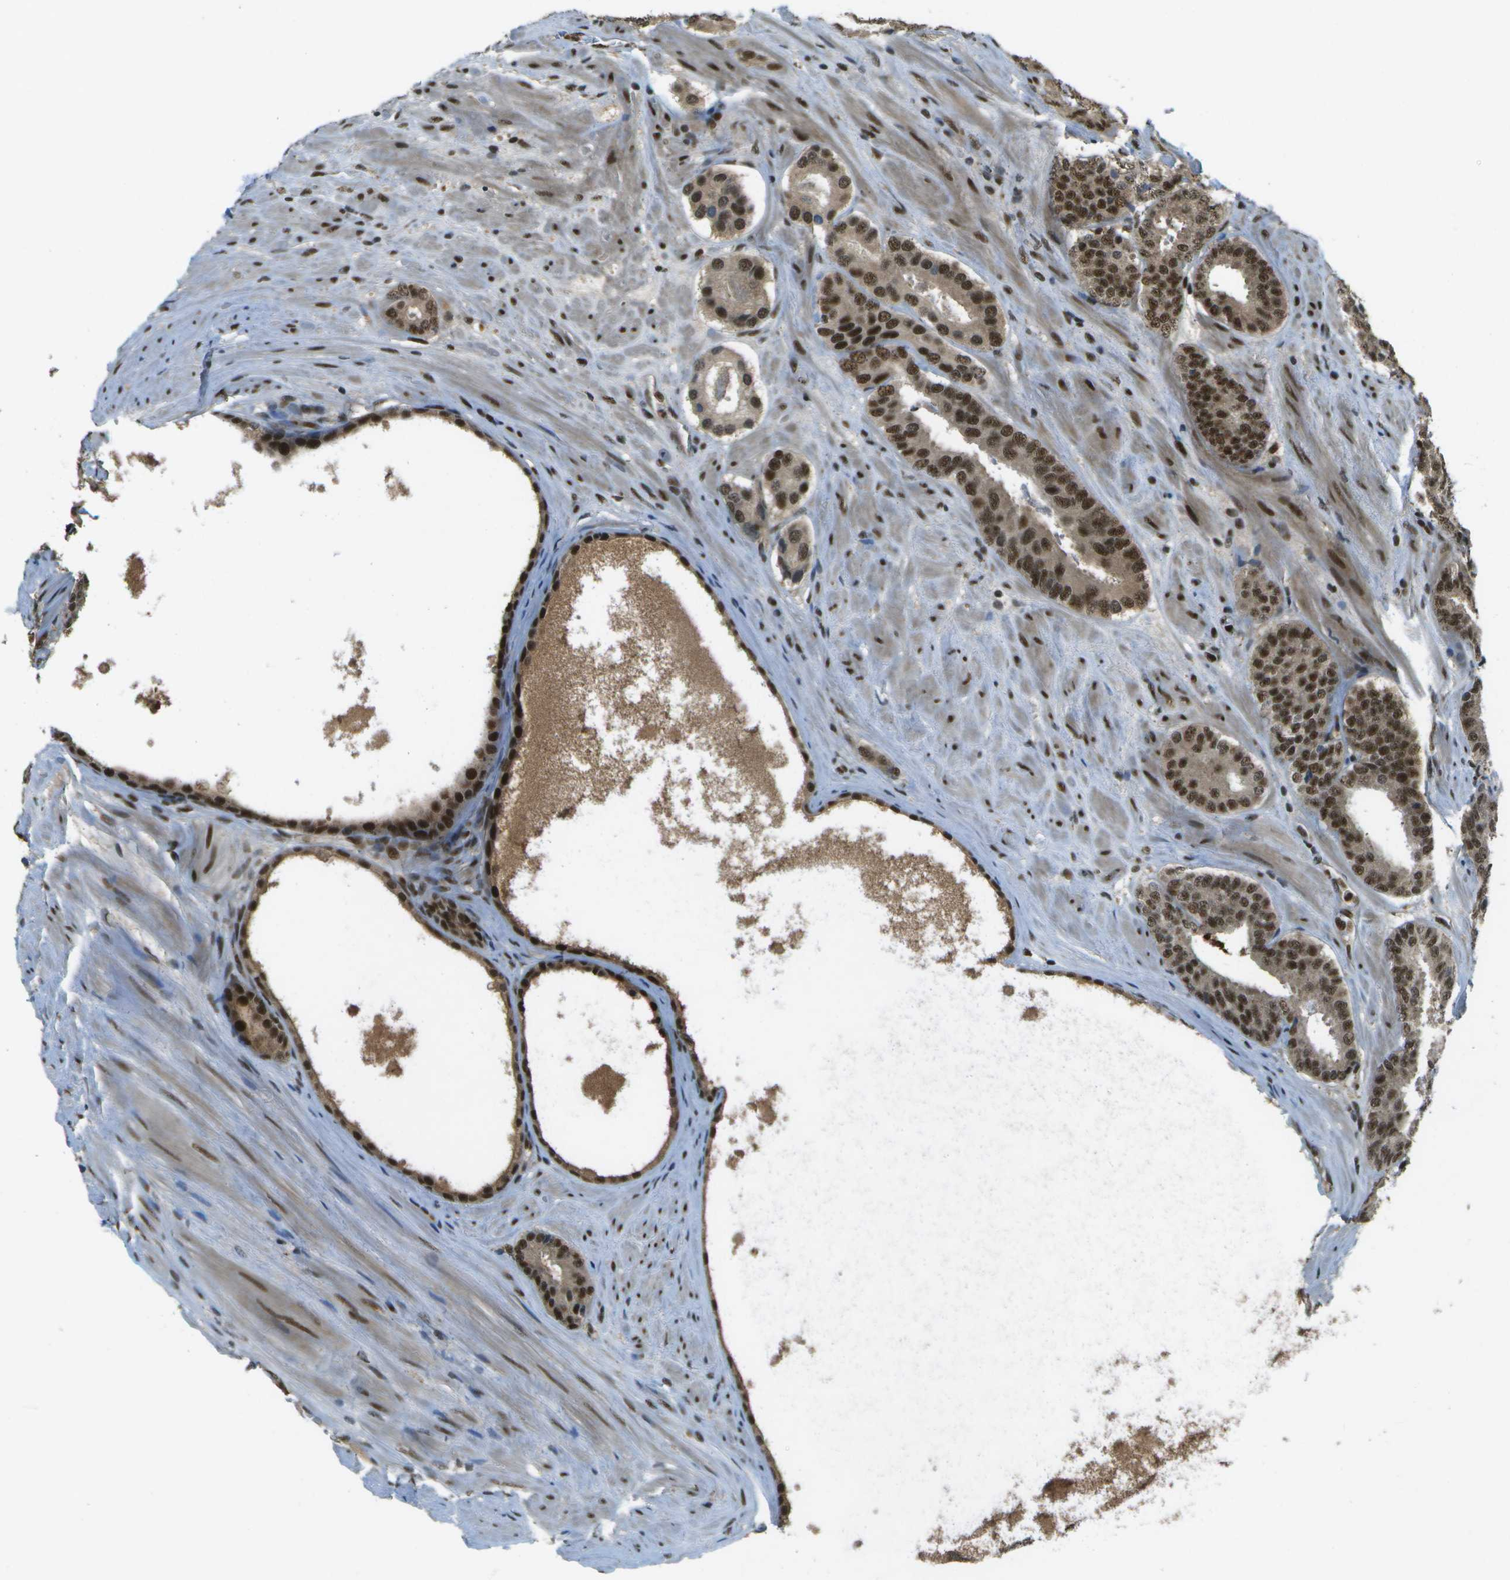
{"staining": {"intensity": "strong", "quantity": ">75%", "location": "cytoplasmic/membranous,nuclear"}, "tissue": "prostate cancer", "cell_type": "Tumor cells", "image_type": "cancer", "snomed": [{"axis": "morphology", "description": "Adenocarcinoma, Low grade"}, {"axis": "topography", "description": "Prostate"}], "caption": "Strong cytoplasmic/membranous and nuclear protein expression is appreciated in approximately >75% of tumor cells in low-grade adenocarcinoma (prostate). (IHC, brightfield microscopy, high magnification).", "gene": "GANC", "patient": {"sex": "male", "age": 69}}